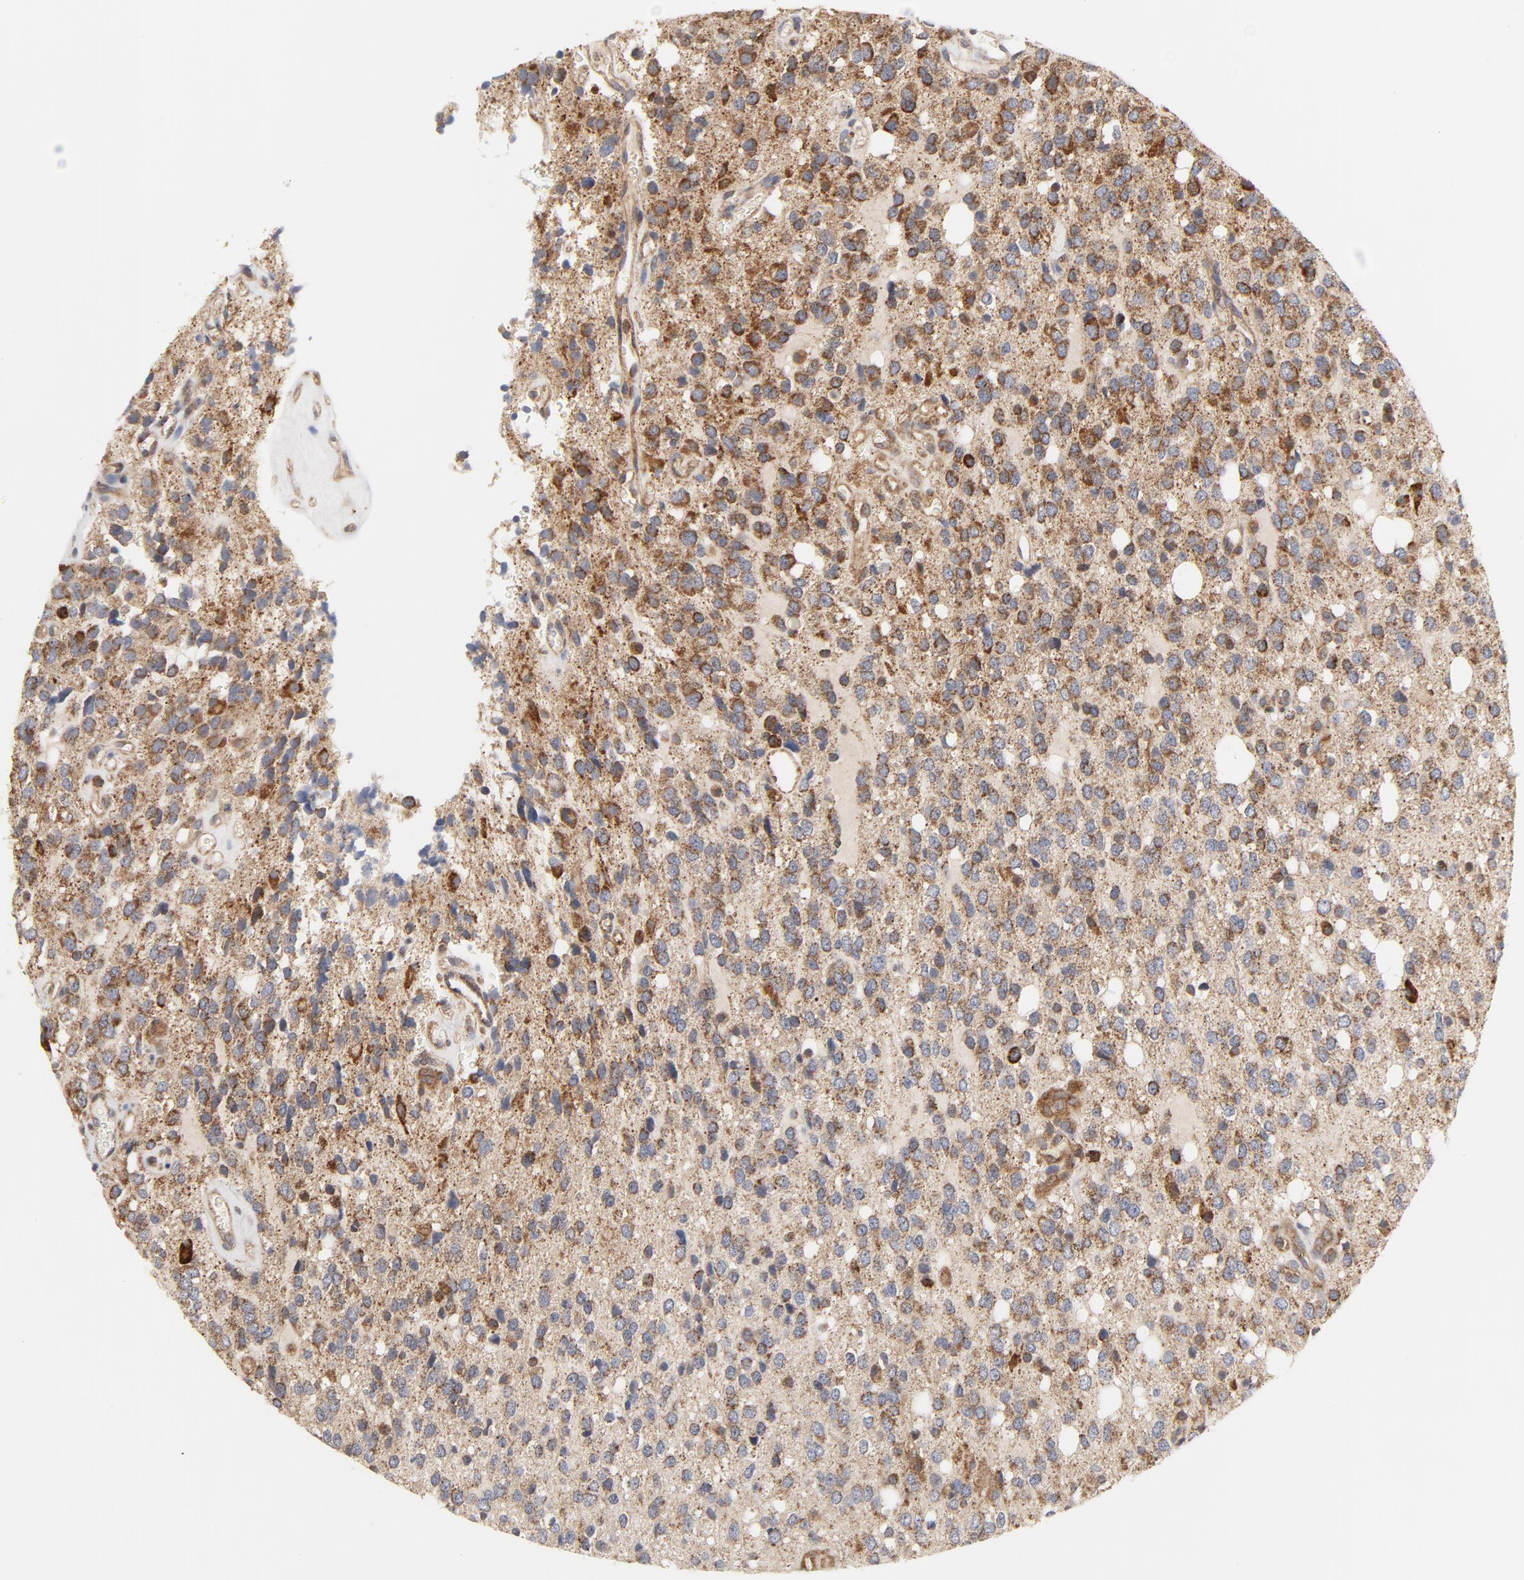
{"staining": {"intensity": "moderate", "quantity": "25%-75%", "location": "cytoplasmic/membranous"}, "tissue": "glioma", "cell_type": "Tumor cells", "image_type": "cancer", "snomed": [{"axis": "morphology", "description": "Glioma, malignant, High grade"}, {"axis": "topography", "description": "Brain"}], "caption": "Protein staining of glioma tissue displays moderate cytoplasmic/membranous staining in about 25%-75% of tumor cells.", "gene": "RAPGEF4", "patient": {"sex": "male", "age": 47}}